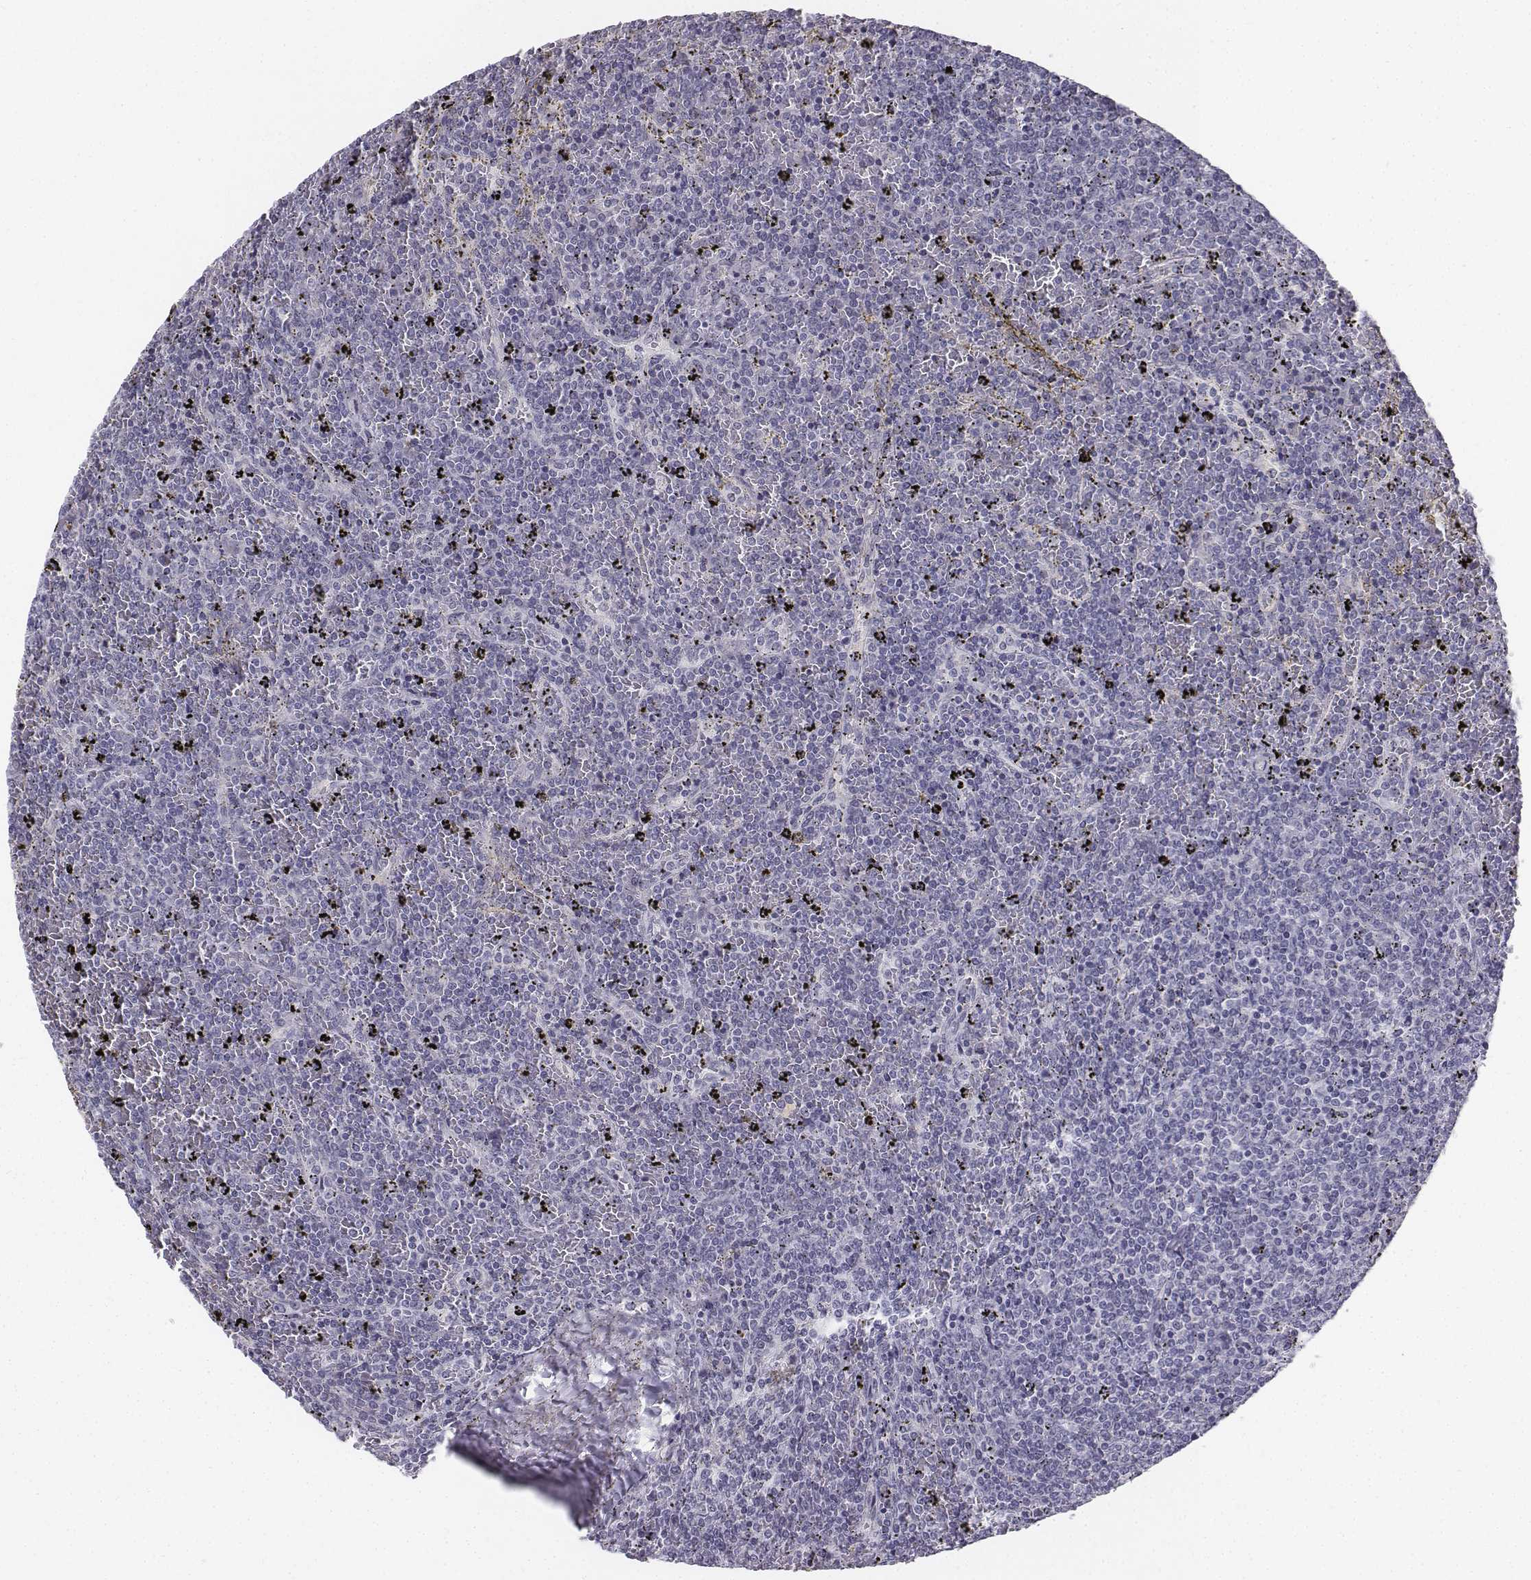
{"staining": {"intensity": "negative", "quantity": "none", "location": "none"}, "tissue": "lymphoma", "cell_type": "Tumor cells", "image_type": "cancer", "snomed": [{"axis": "morphology", "description": "Malignant lymphoma, non-Hodgkin's type, Low grade"}, {"axis": "topography", "description": "Spleen"}], "caption": "The histopathology image shows no staining of tumor cells in low-grade malignant lymphoma, non-Hodgkin's type.", "gene": "PENK", "patient": {"sex": "female", "age": 77}}